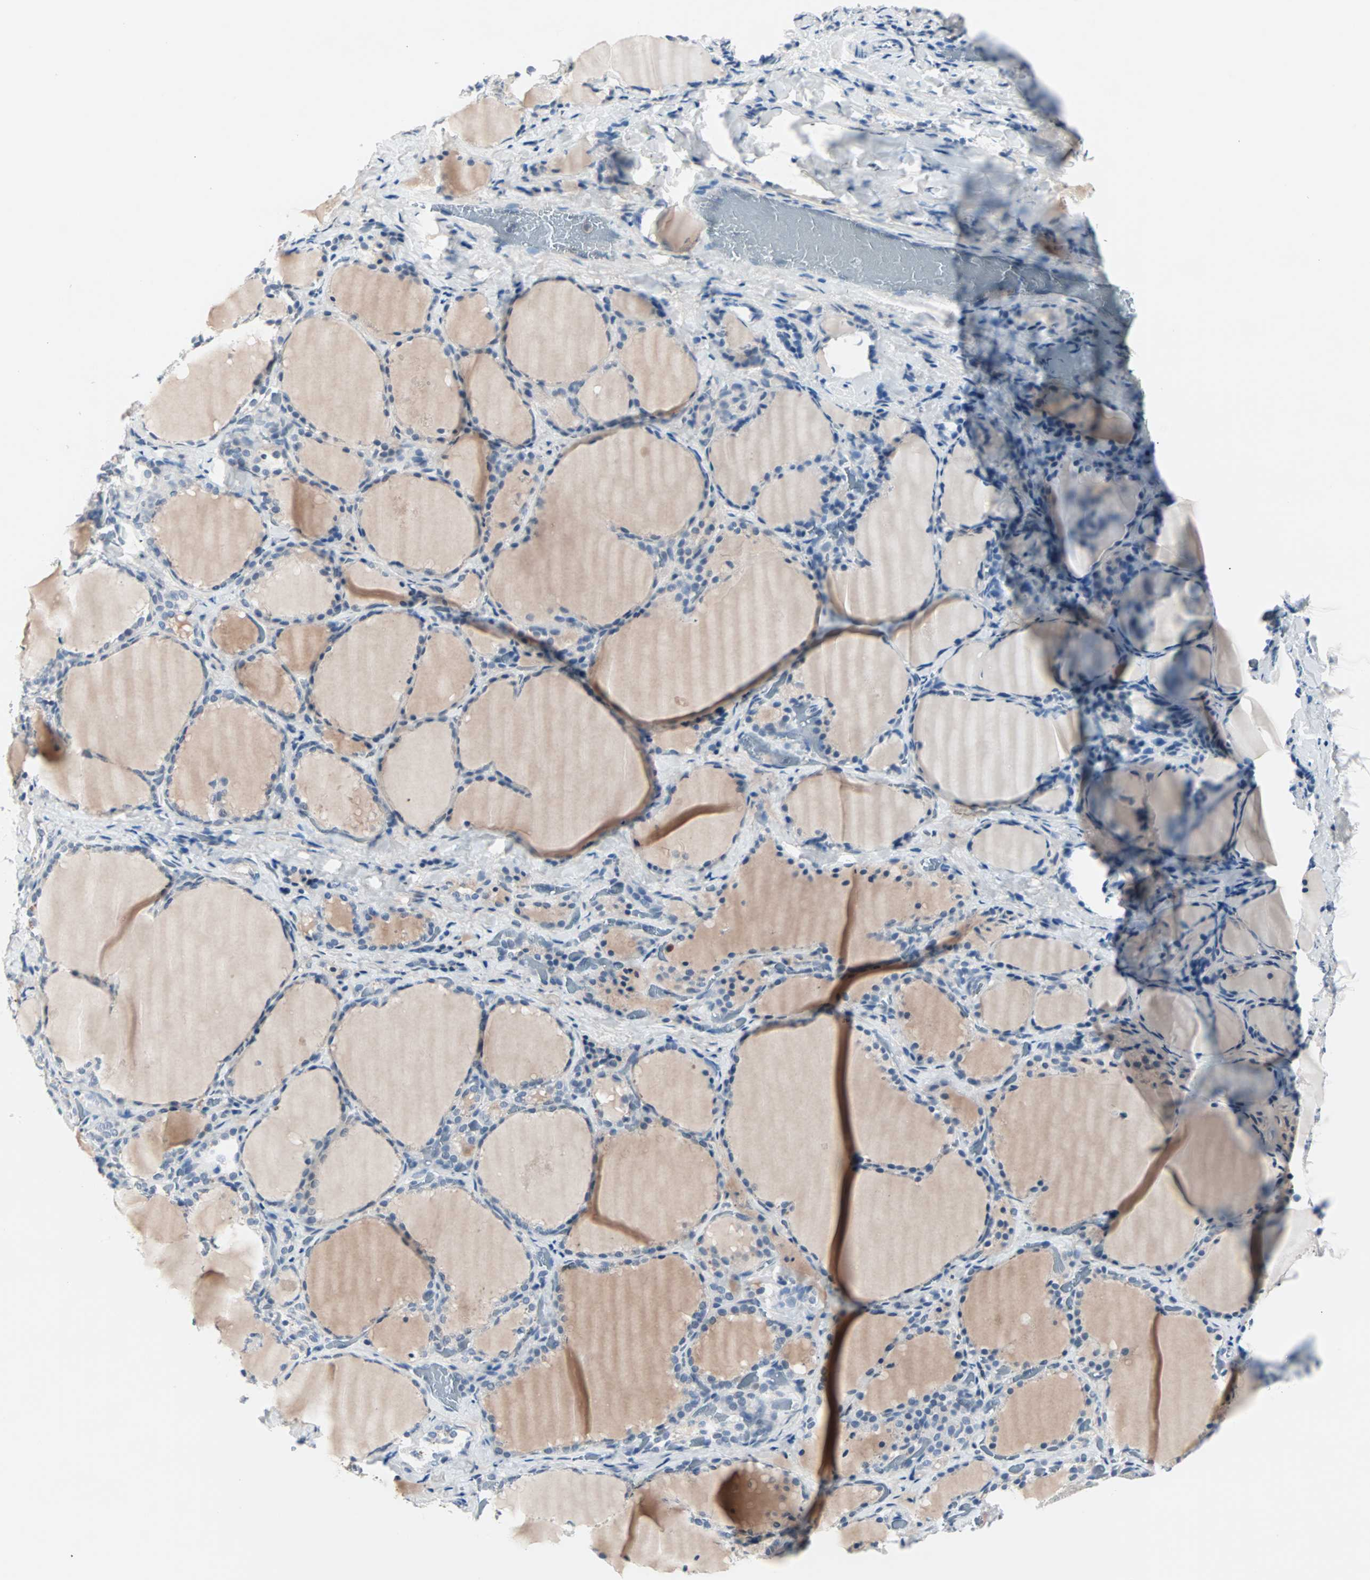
{"staining": {"intensity": "negative", "quantity": "none", "location": "none"}, "tissue": "thyroid gland", "cell_type": "Glandular cells", "image_type": "normal", "snomed": [{"axis": "morphology", "description": "Normal tissue, NOS"}, {"axis": "morphology", "description": "Papillary adenocarcinoma, NOS"}, {"axis": "topography", "description": "Thyroid gland"}], "caption": "The histopathology image displays no staining of glandular cells in benign thyroid gland. The staining was performed using DAB (3,3'-diaminobenzidine) to visualize the protein expression in brown, while the nuclei were stained in blue with hematoxylin (Magnification: 20x).", "gene": "CCNE2", "patient": {"sex": "female", "age": 30}}